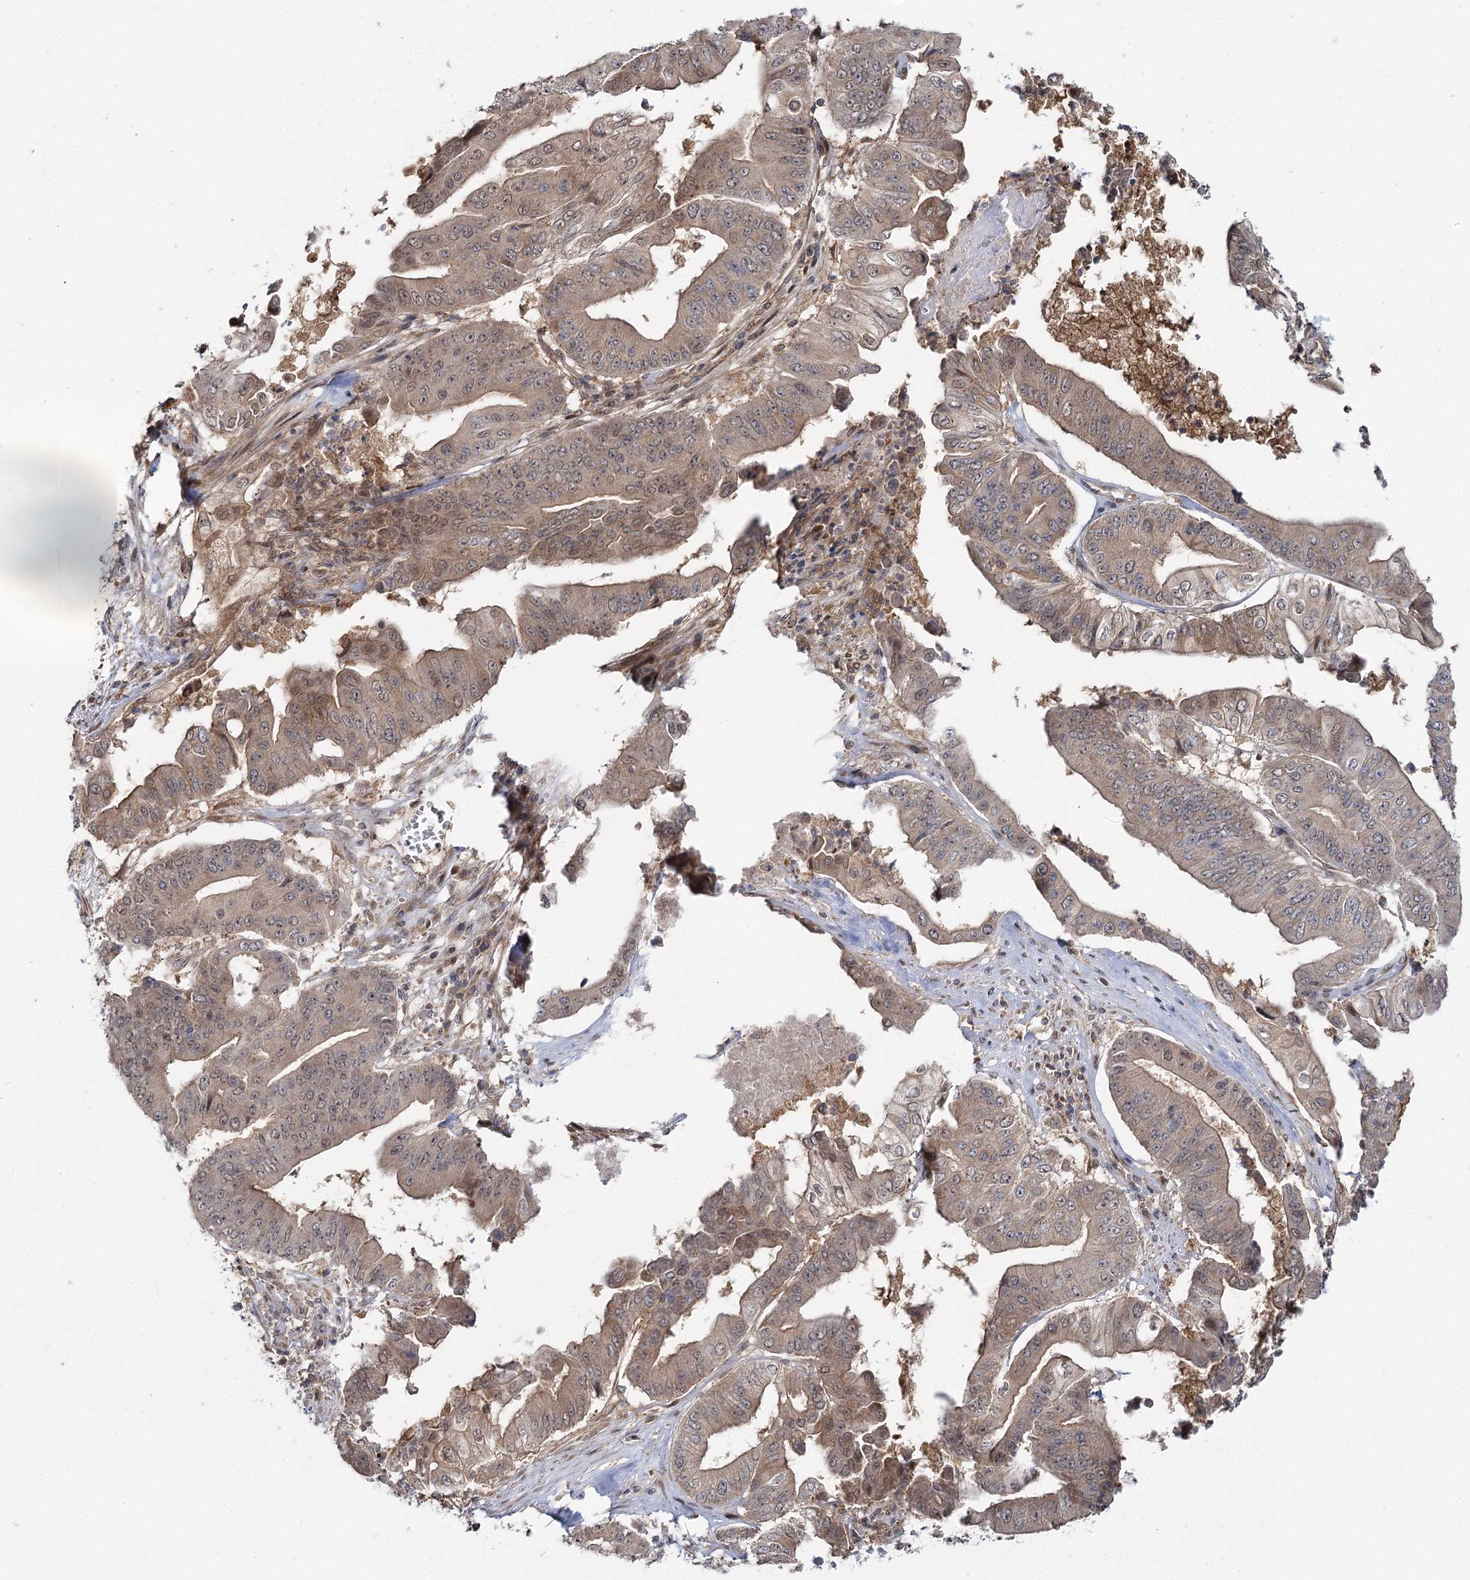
{"staining": {"intensity": "weak", "quantity": ">75%", "location": "cytoplasmic/membranous,nuclear"}, "tissue": "pancreatic cancer", "cell_type": "Tumor cells", "image_type": "cancer", "snomed": [{"axis": "morphology", "description": "Adenocarcinoma, NOS"}, {"axis": "topography", "description": "Pancreas"}], "caption": "Immunohistochemical staining of human pancreatic adenocarcinoma reveals low levels of weak cytoplasmic/membranous and nuclear staining in about >75% of tumor cells.", "gene": "WDR44", "patient": {"sex": "female", "age": 77}}